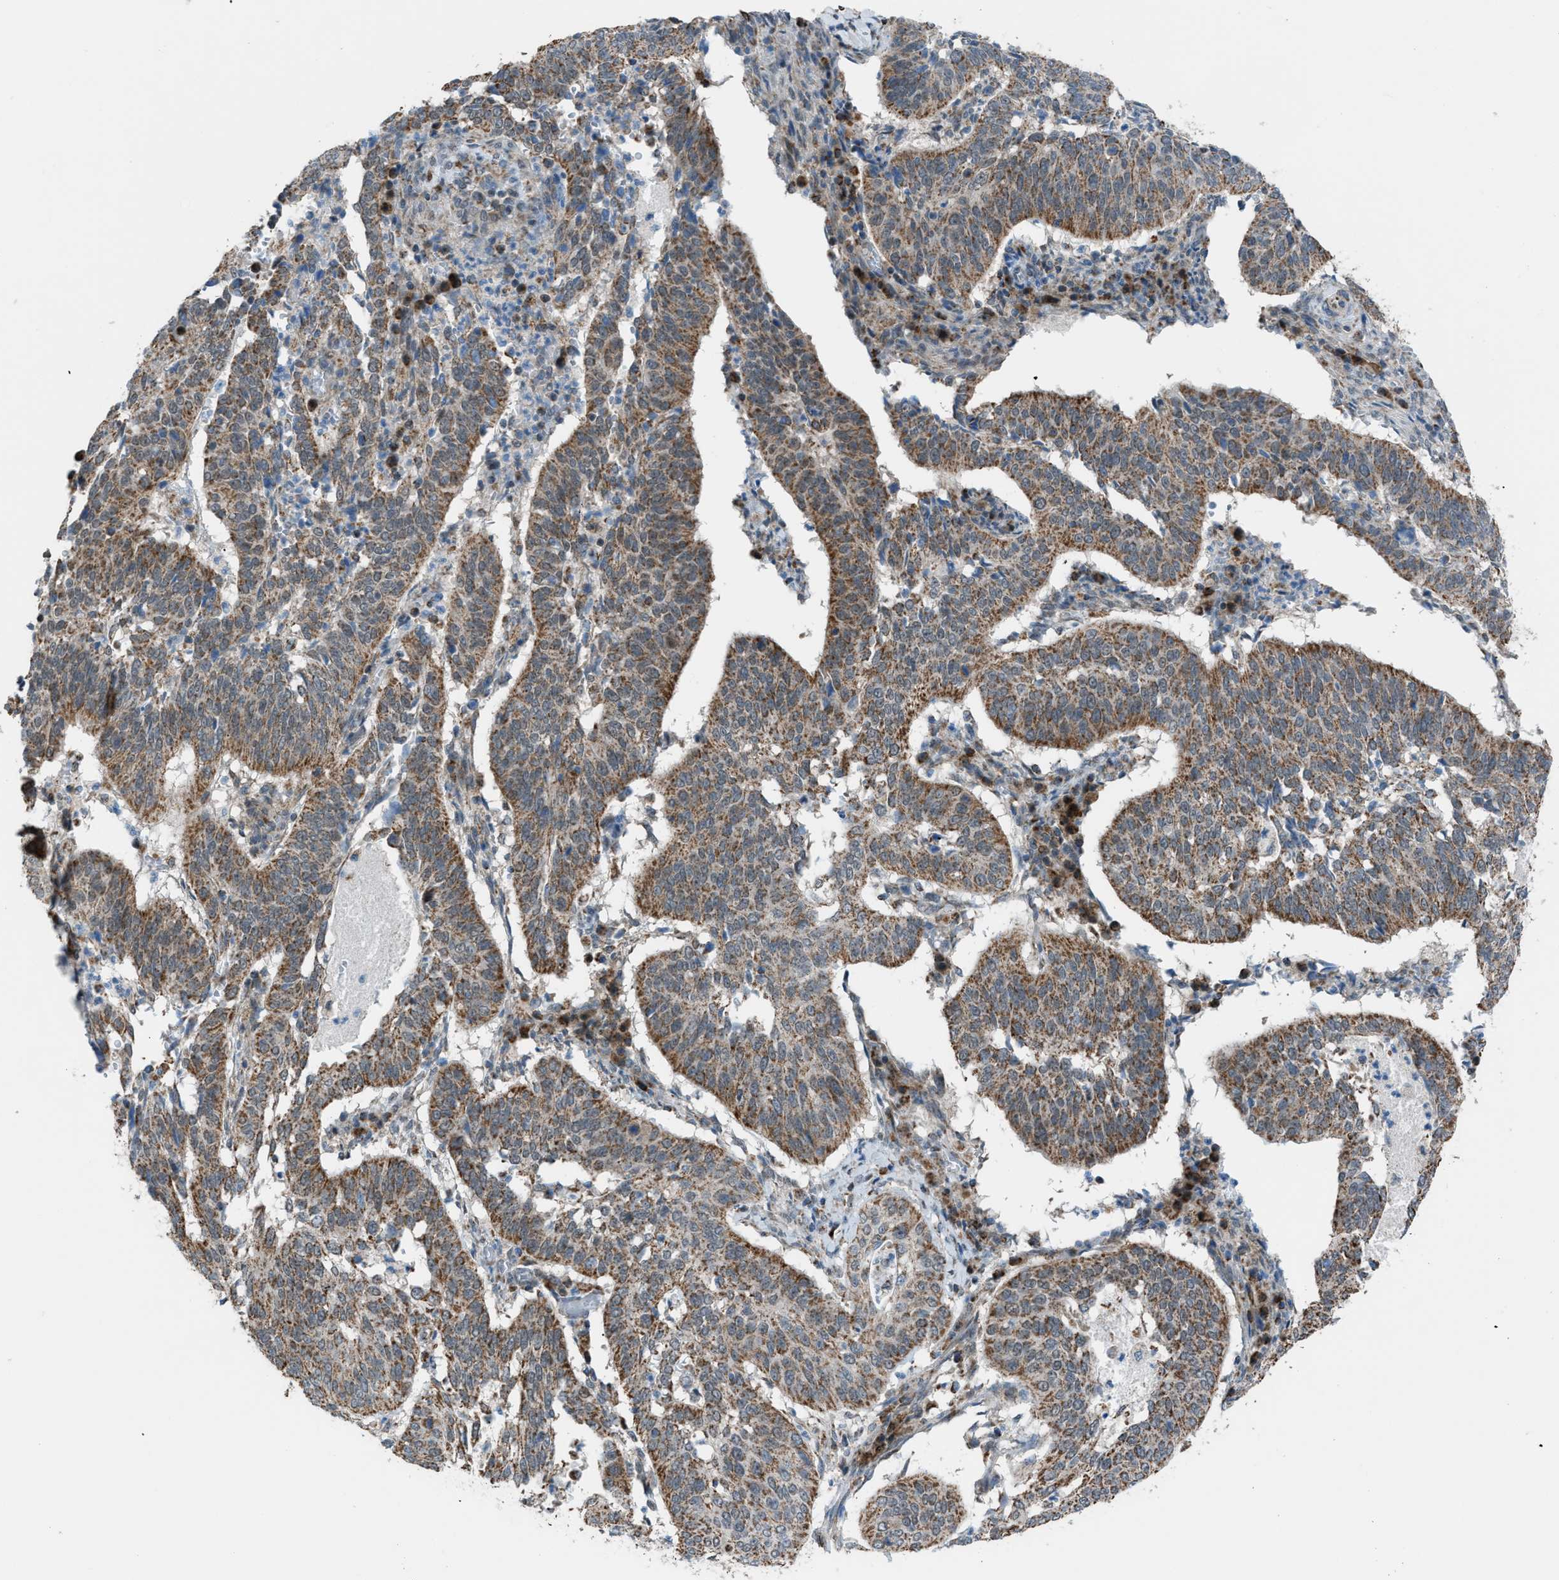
{"staining": {"intensity": "moderate", "quantity": ">75%", "location": "cytoplasmic/membranous"}, "tissue": "cervical cancer", "cell_type": "Tumor cells", "image_type": "cancer", "snomed": [{"axis": "morphology", "description": "Normal tissue, NOS"}, {"axis": "morphology", "description": "Squamous cell carcinoma, NOS"}, {"axis": "topography", "description": "Cervix"}], "caption": "Immunohistochemical staining of human squamous cell carcinoma (cervical) exhibits medium levels of moderate cytoplasmic/membranous protein positivity in approximately >75% of tumor cells.", "gene": "SRM", "patient": {"sex": "female", "age": 39}}